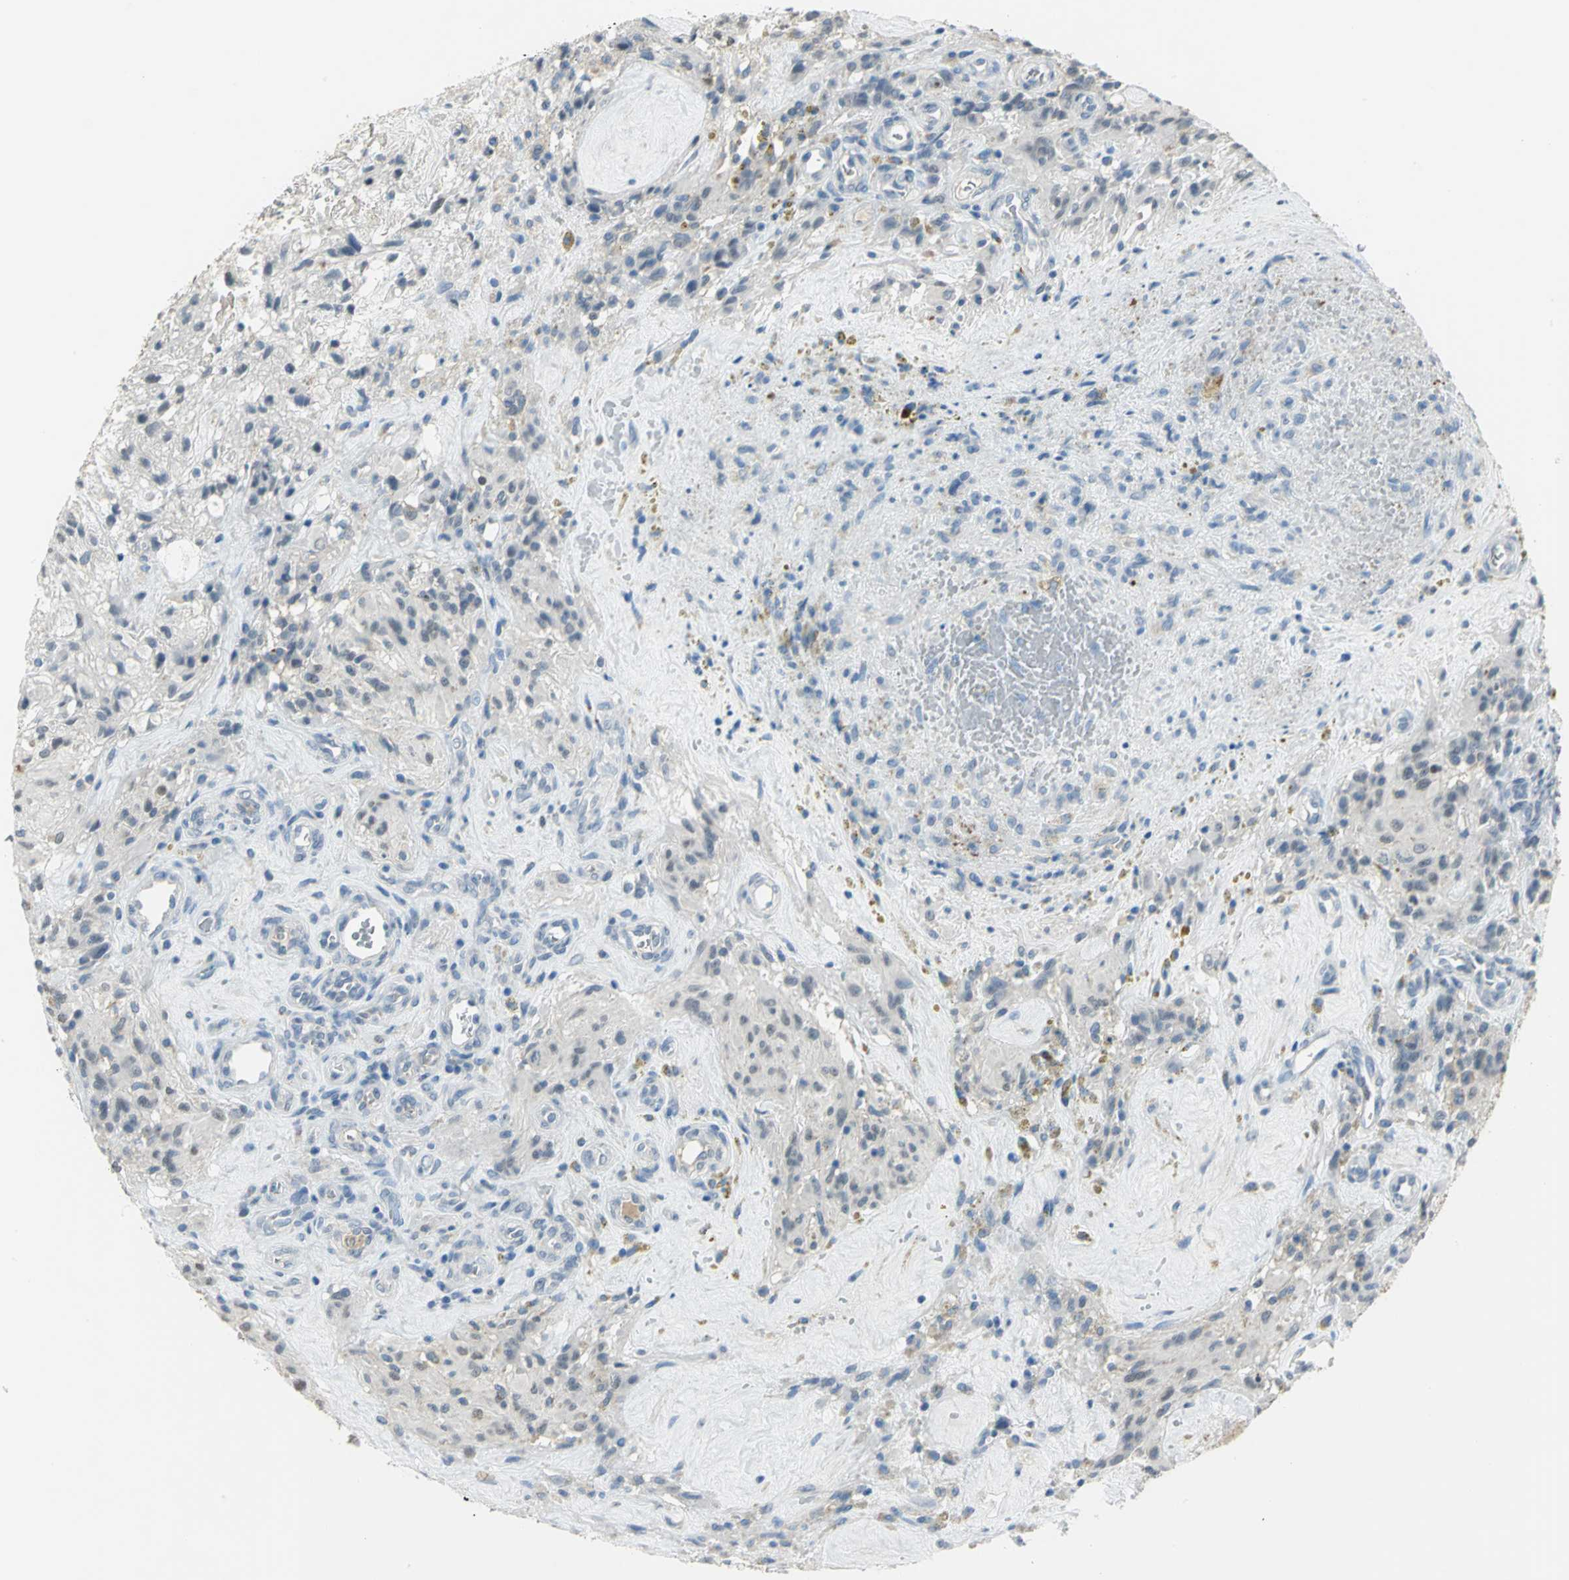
{"staining": {"intensity": "weak", "quantity": "<25%", "location": "nuclear"}, "tissue": "glioma", "cell_type": "Tumor cells", "image_type": "cancer", "snomed": [{"axis": "morphology", "description": "Normal tissue, NOS"}, {"axis": "morphology", "description": "Glioma, malignant, High grade"}, {"axis": "topography", "description": "Cerebral cortex"}], "caption": "Immunohistochemistry histopathology image of human malignant glioma (high-grade) stained for a protein (brown), which reveals no expression in tumor cells.", "gene": "ZIC1", "patient": {"sex": "male", "age": 56}}